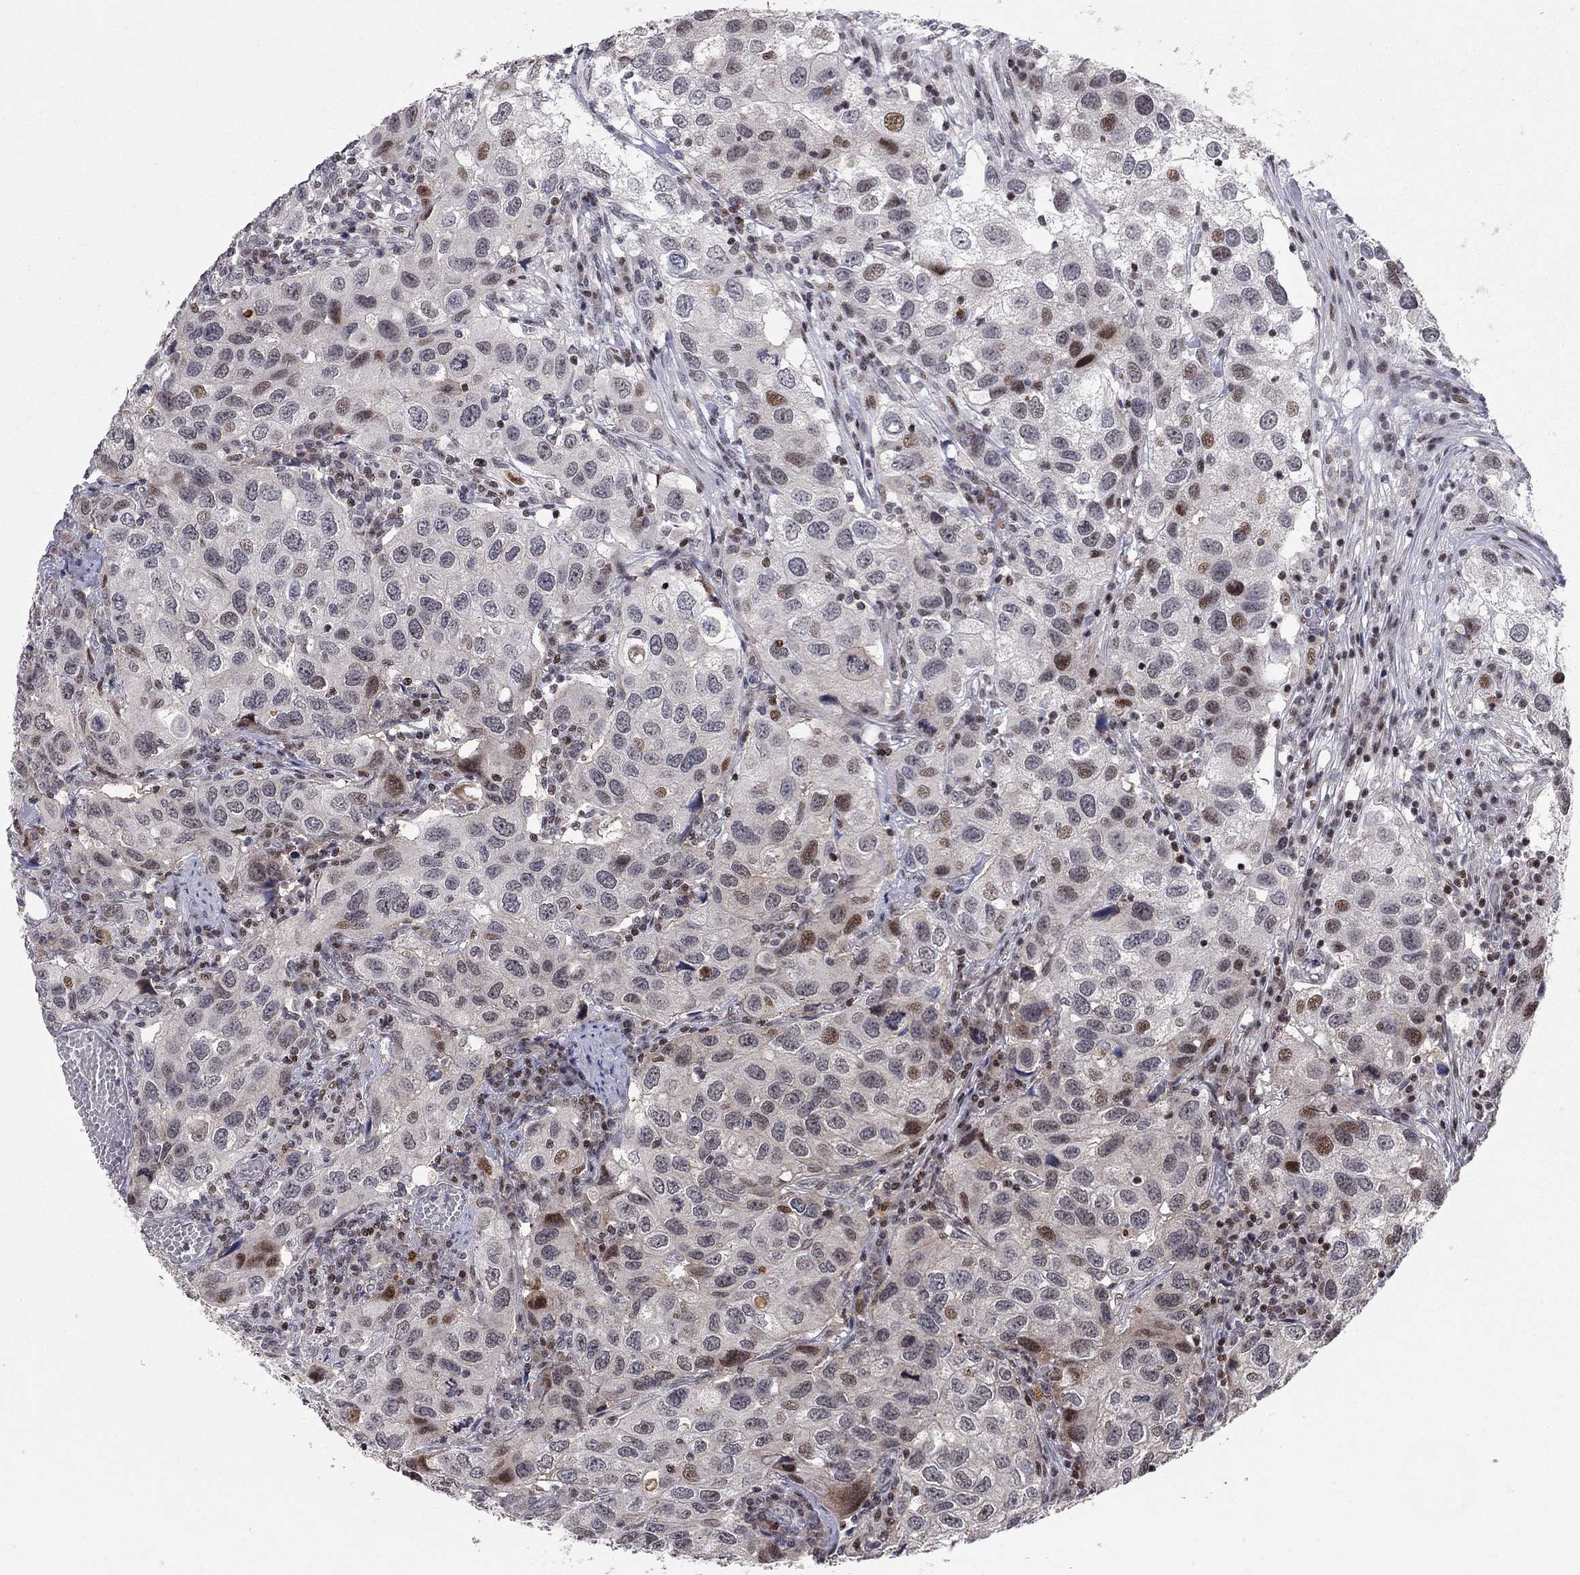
{"staining": {"intensity": "moderate", "quantity": "<25%", "location": "nuclear"}, "tissue": "urothelial cancer", "cell_type": "Tumor cells", "image_type": "cancer", "snomed": [{"axis": "morphology", "description": "Urothelial carcinoma, High grade"}, {"axis": "topography", "description": "Urinary bladder"}], "caption": "Immunohistochemistry (IHC) micrograph of neoplastic tissue: human urothelial carcinoma (high-grade) stained using immunohistochemistry shows low levels of moderate protein expression localized specifically in the nuclear of tumor cells, appearing as a nuclear brown color.", "gene": "HDAC3", "patient": {"sex": "male", "age": 79}}